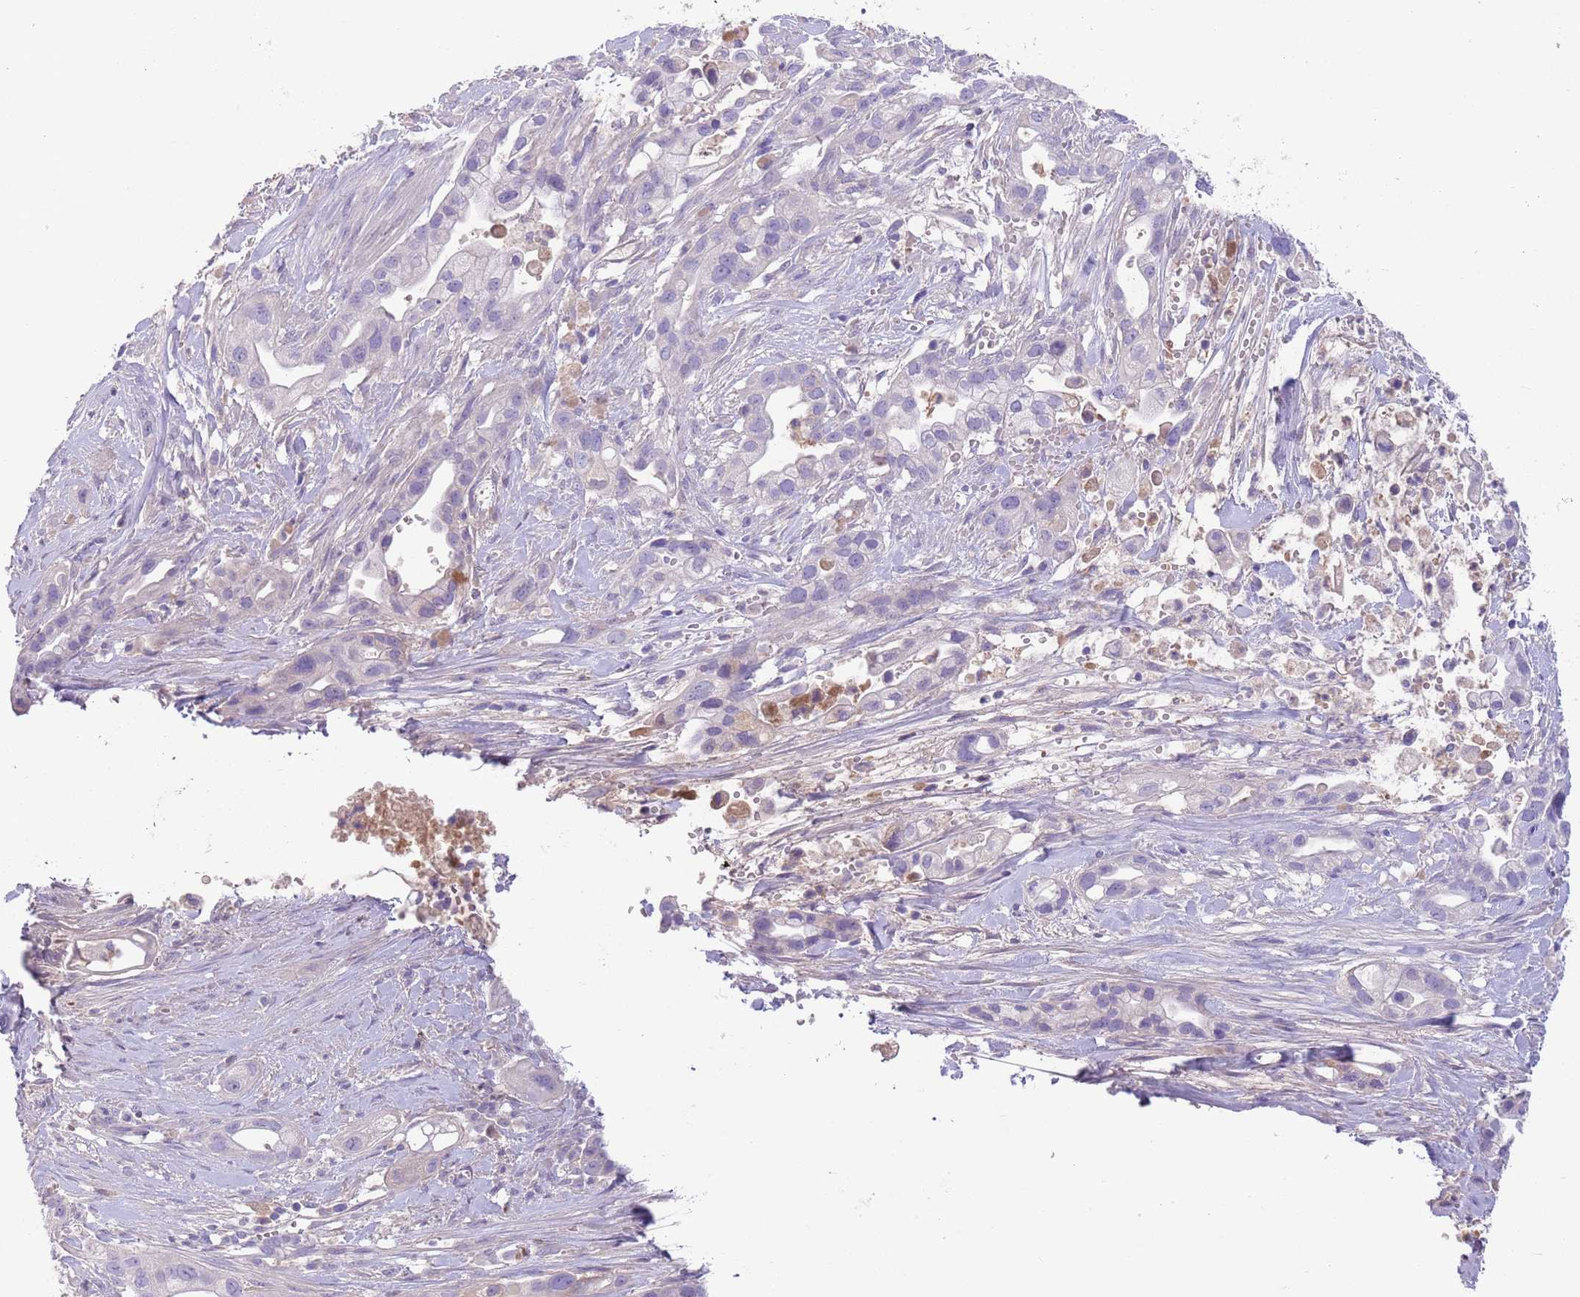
{"staining": {"intensity": "negative", "quantity": "none", "location": "none"}, "tissue": "pancreatic cancer", "cell_type": "Tumor cells", "image_type": "cancer", "snomed": [{"axis": "morphology", "description": "Adenocarcinoma, NOS"}, {"axis": "topography", "description": "Pancreas"}], "caption": "A micrograph of human pancreatic adenocarcinoma is negative for staining in tumor cells. The staining was performed using DAB (3,3'-diaminobenzidine) to visualize the protein expression in brown, while the nuclei were stained in blue with hematoxylin (Magnification: 20x).", "gene": "IGFL4", "patient": {"sex": "male", "age": 44}}